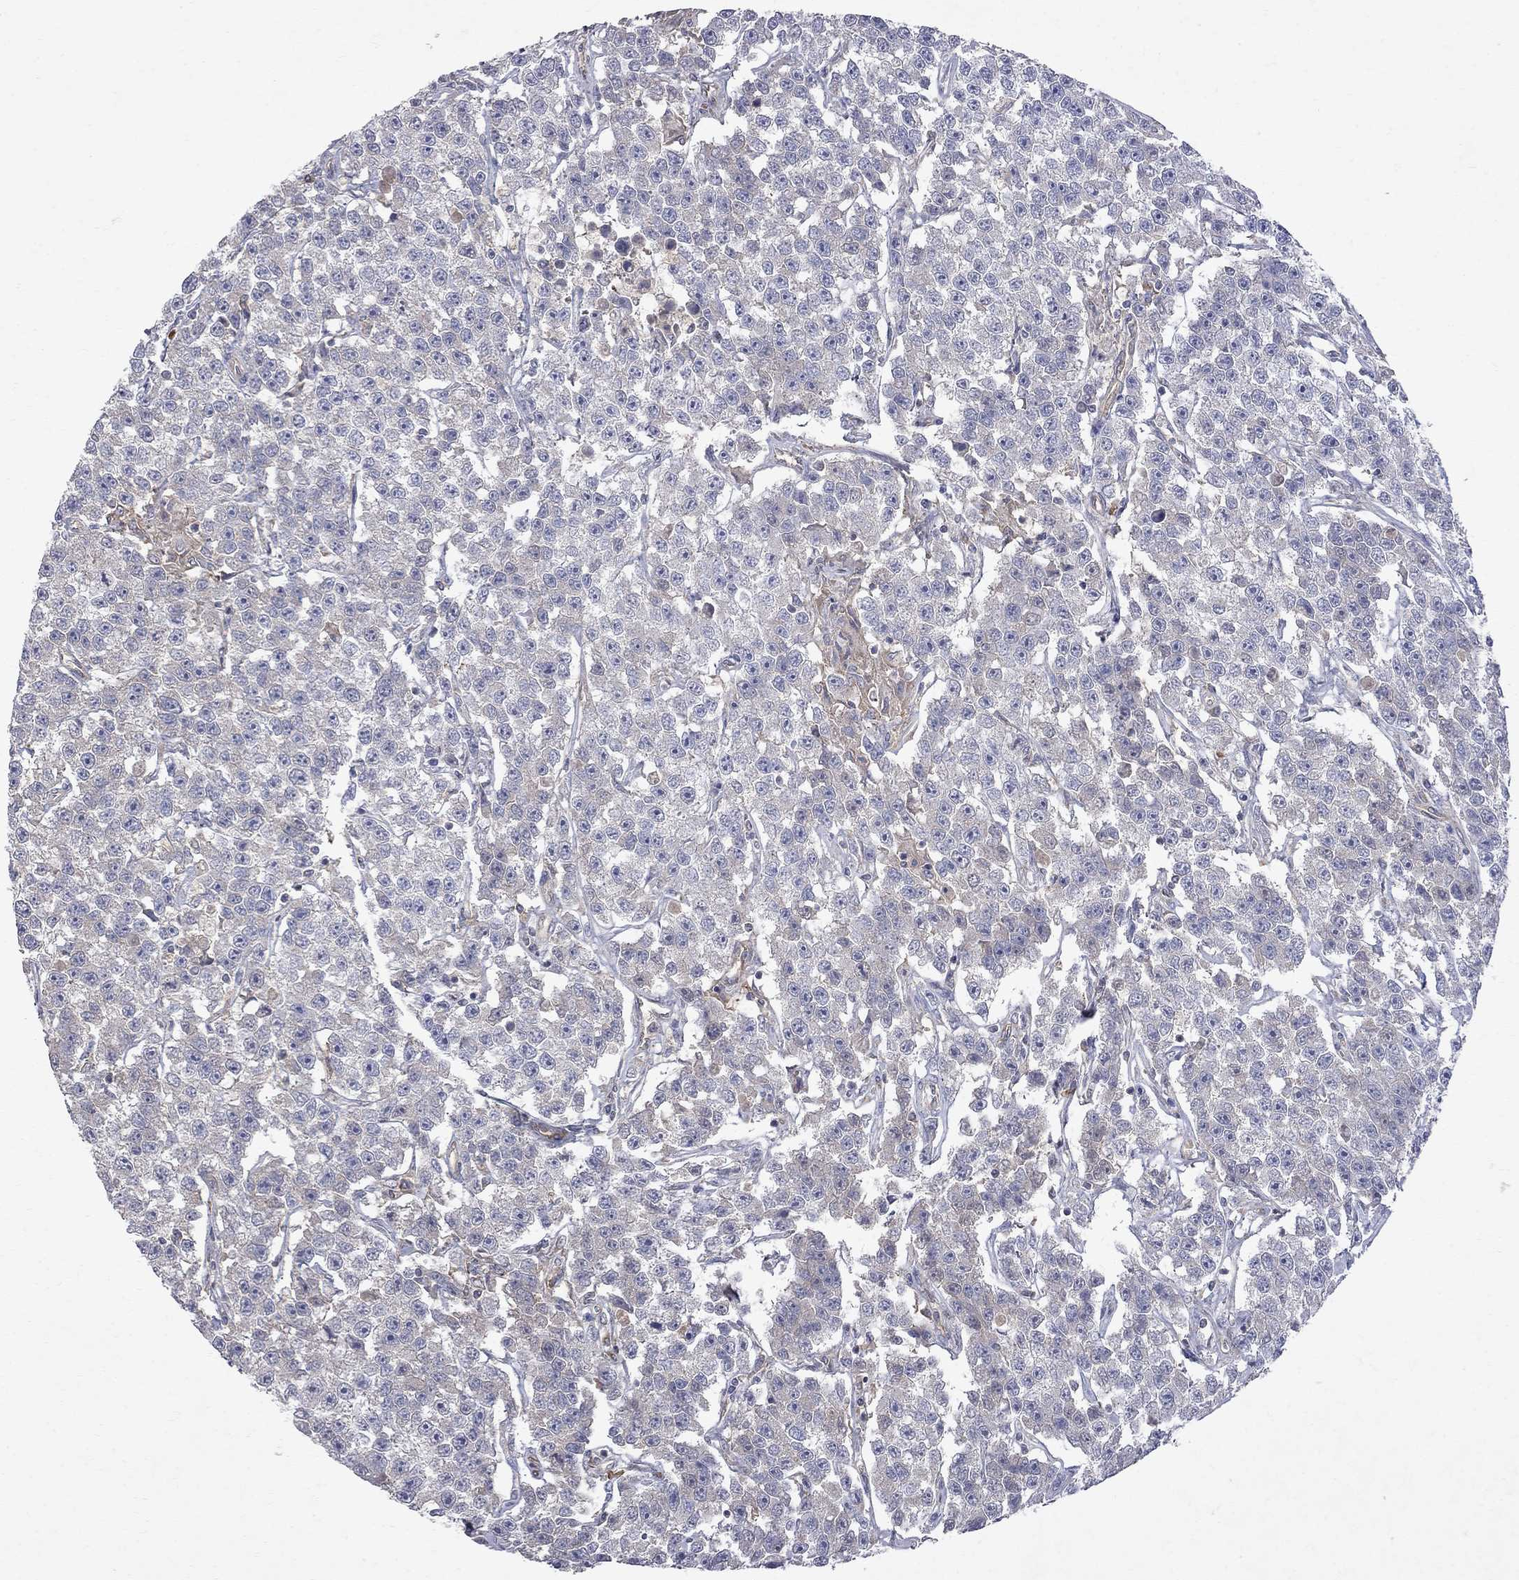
{"staining": {"intensity": "negative", "quantity": "none", "location": "none"}, "tissue": "testis cancer", "cell_type": "Tumor cells", "image_type": "cancer", "snomed": [{"axis": "morphology", "description": "Seminoma, NOS"}, {"axis": "topography", "description": "Testis"}], "caption": "An IHC micrograph of seminoma (testis) is shown. There is no staining in tumor cells of seminoma (testis).", "gene": "ABI3", "patient": {"sex": "male", "age": 59}}